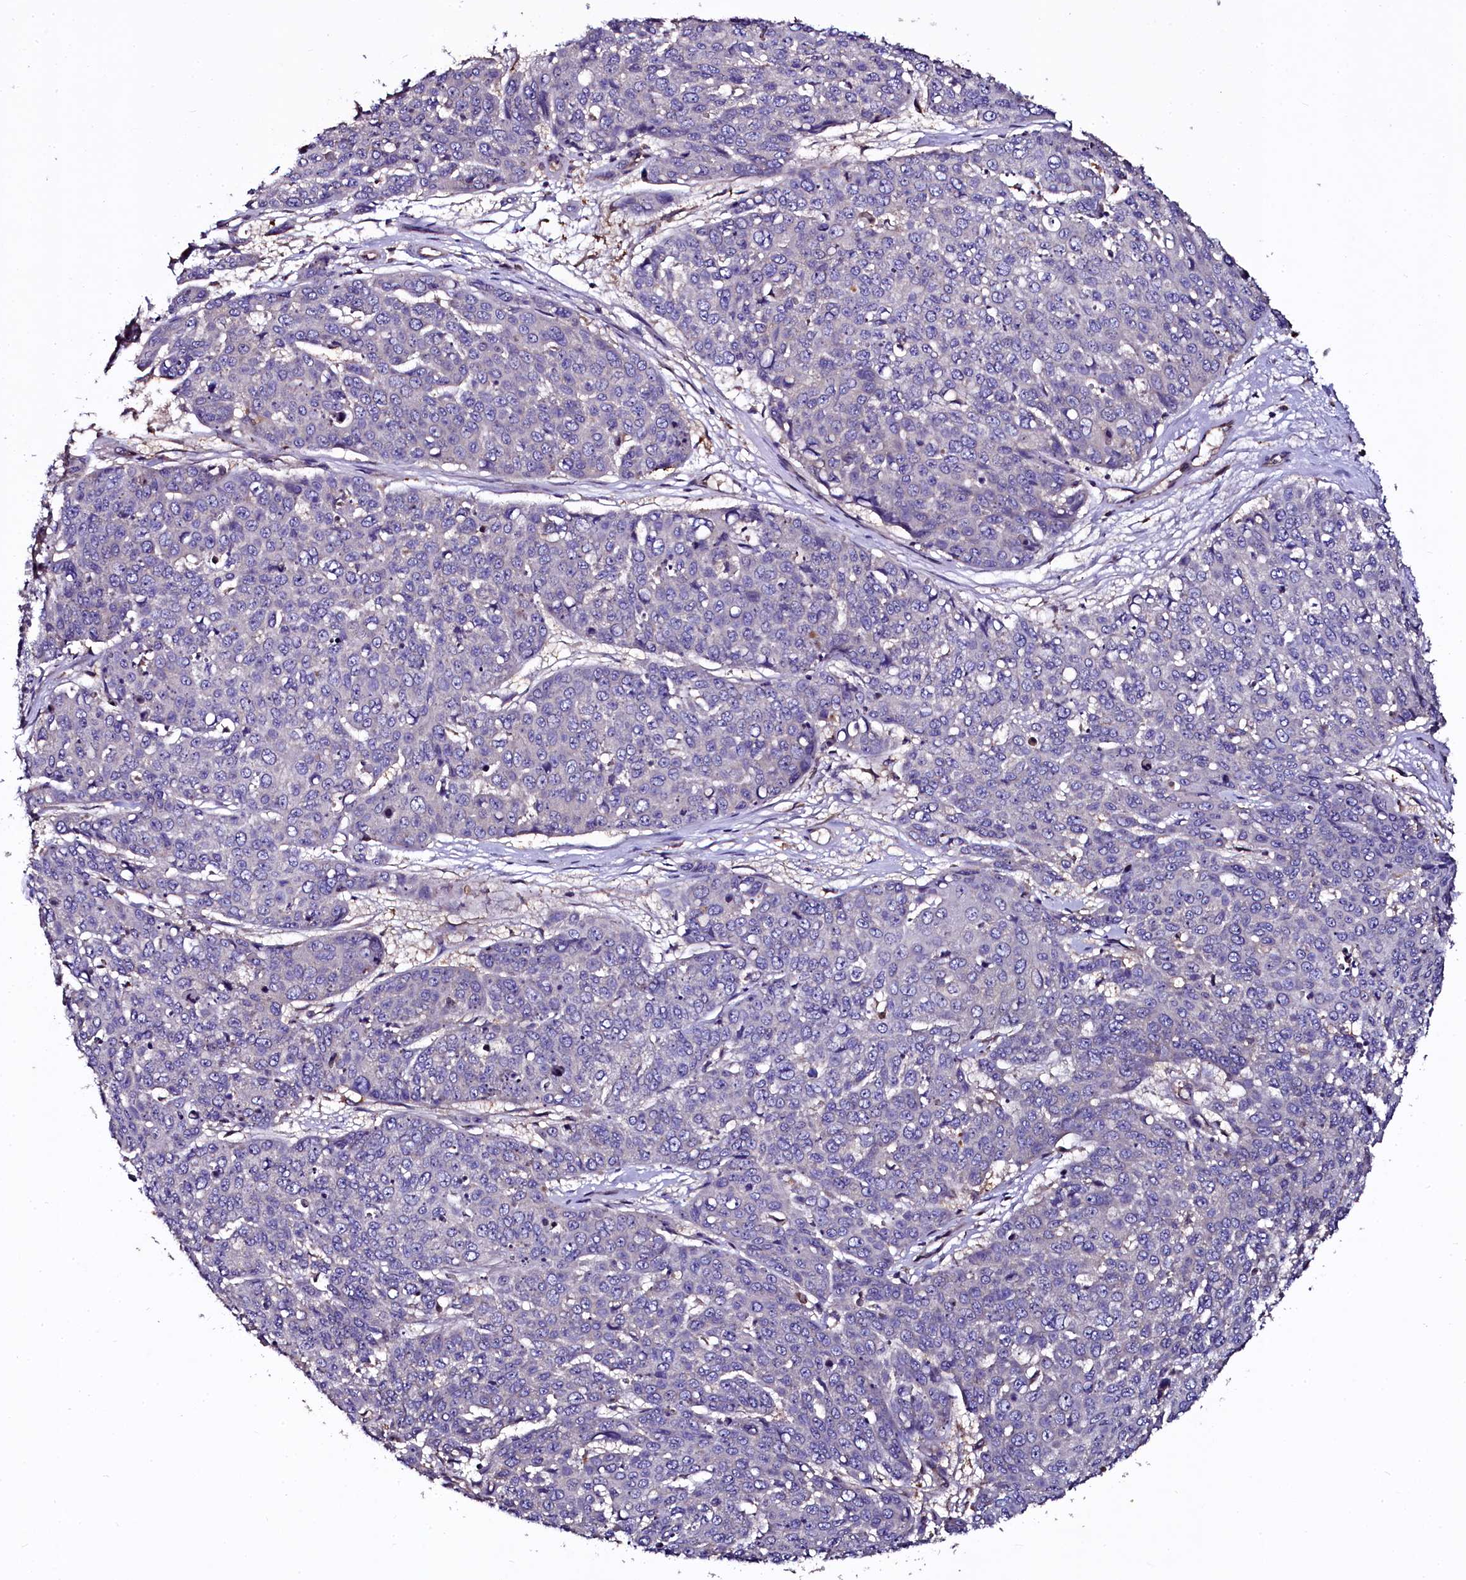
{"staining": {"intensity": "negative", "quantity": "none", "location": "none"}, "tissue": "skin cancer", "cell_type": "Tumor cells", "image_type": "cancer", "snomed": [{"axis": "morphology", "description": "Squamous cell carcinoma, NOS"}, {"axis": "topography", "description": "Skin"}], "caption": "Immunohistochemistry image of human skin cancer stained for a protein (brown), which exhibits no staining in tumor cells.", "gene": "APPL2", "patient": {"sex": "male", "age": 71}}